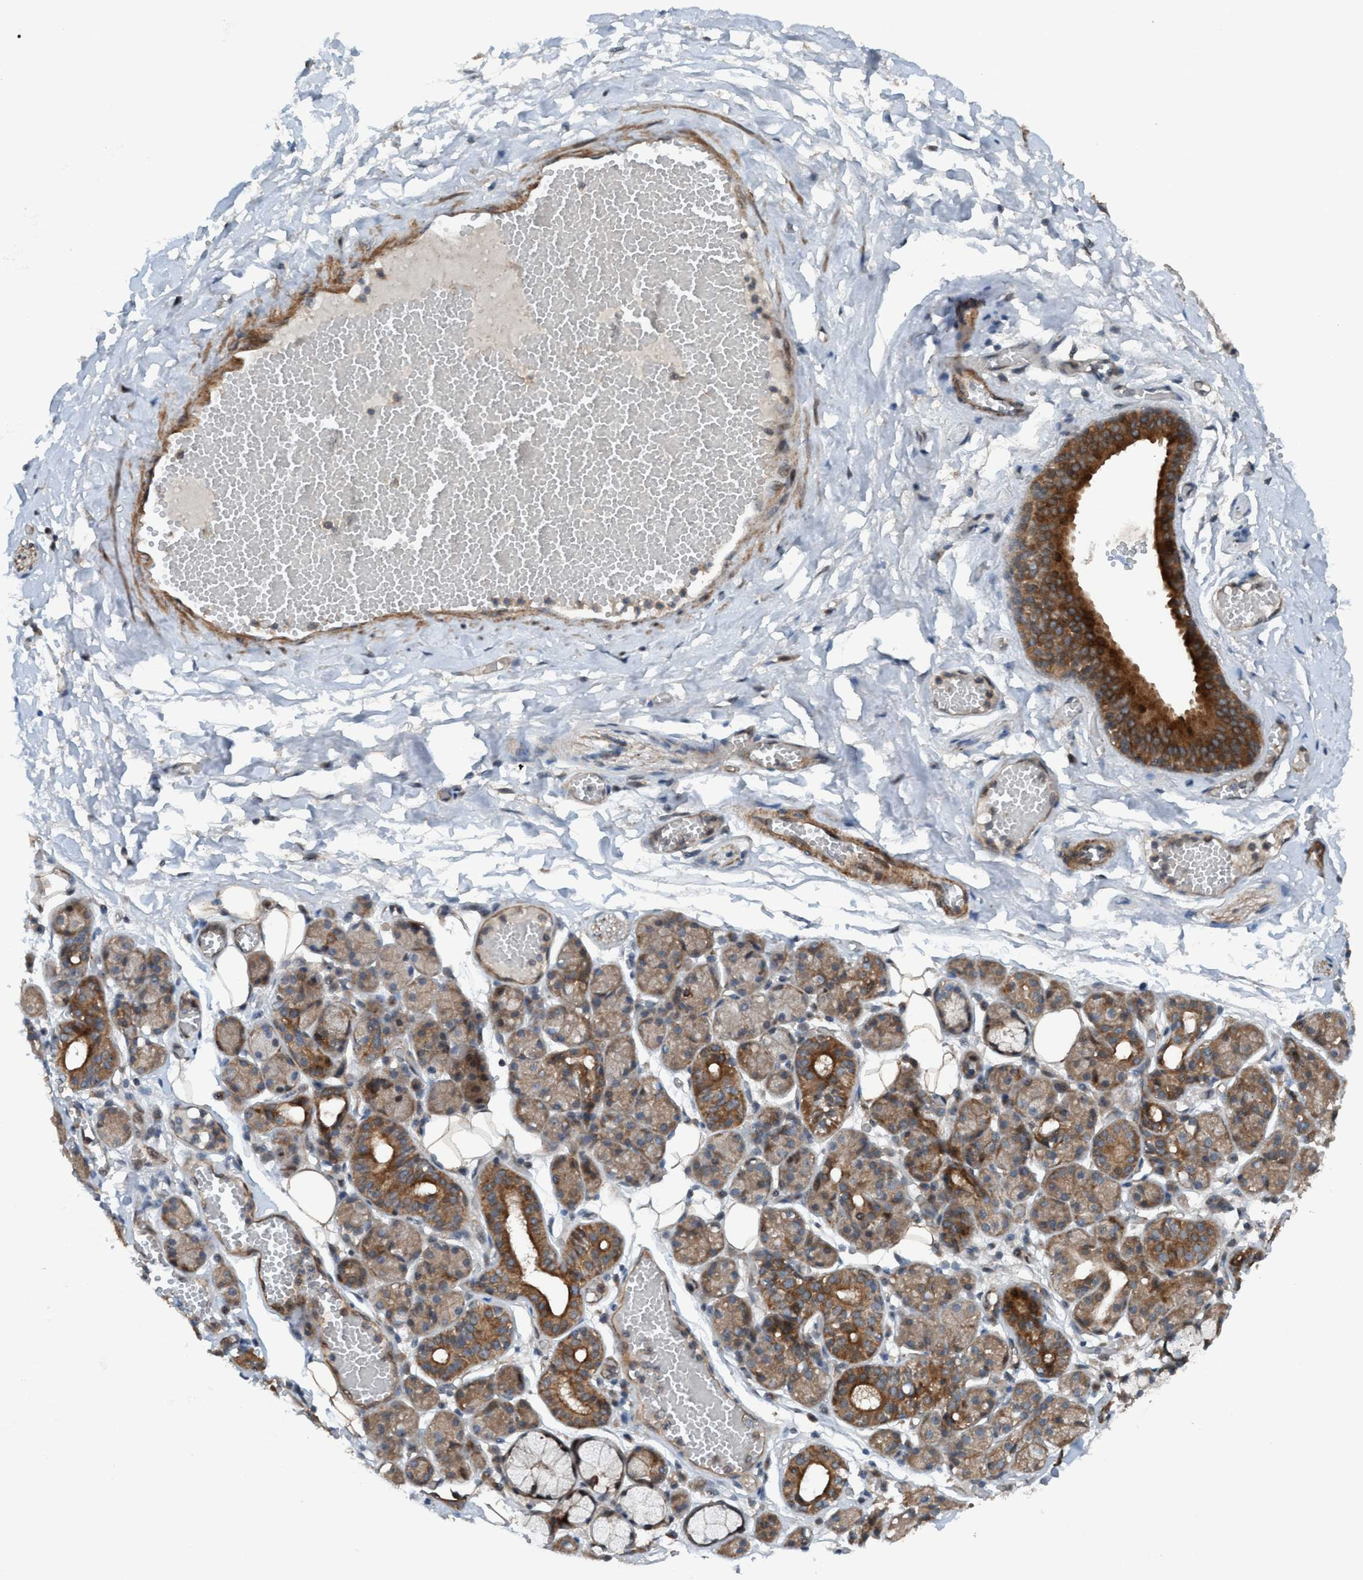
{"staining": {"intensity": "moderate", "quantity": "25%-75%", "location": "cytoplasmic/membranous"}, "tissue": "salivary gland", "cell_type": "Glandular cells", "image_type": "normal", "snomed": [{"axis": "morphology", "description": "Normal tissue, NOS"}, {"axis": "topography", "description": "Salivary gland"}], "caption": "Immunohistochemistry (IHC) image of normal salivary gland stained for a protein (brown), which reveals medium levels of moderate cytoplasmic/membranous expression in about 25%-75% of glandular cells.", "gene": "NISCH", "patient": {"sex": "male", "age": 63}}